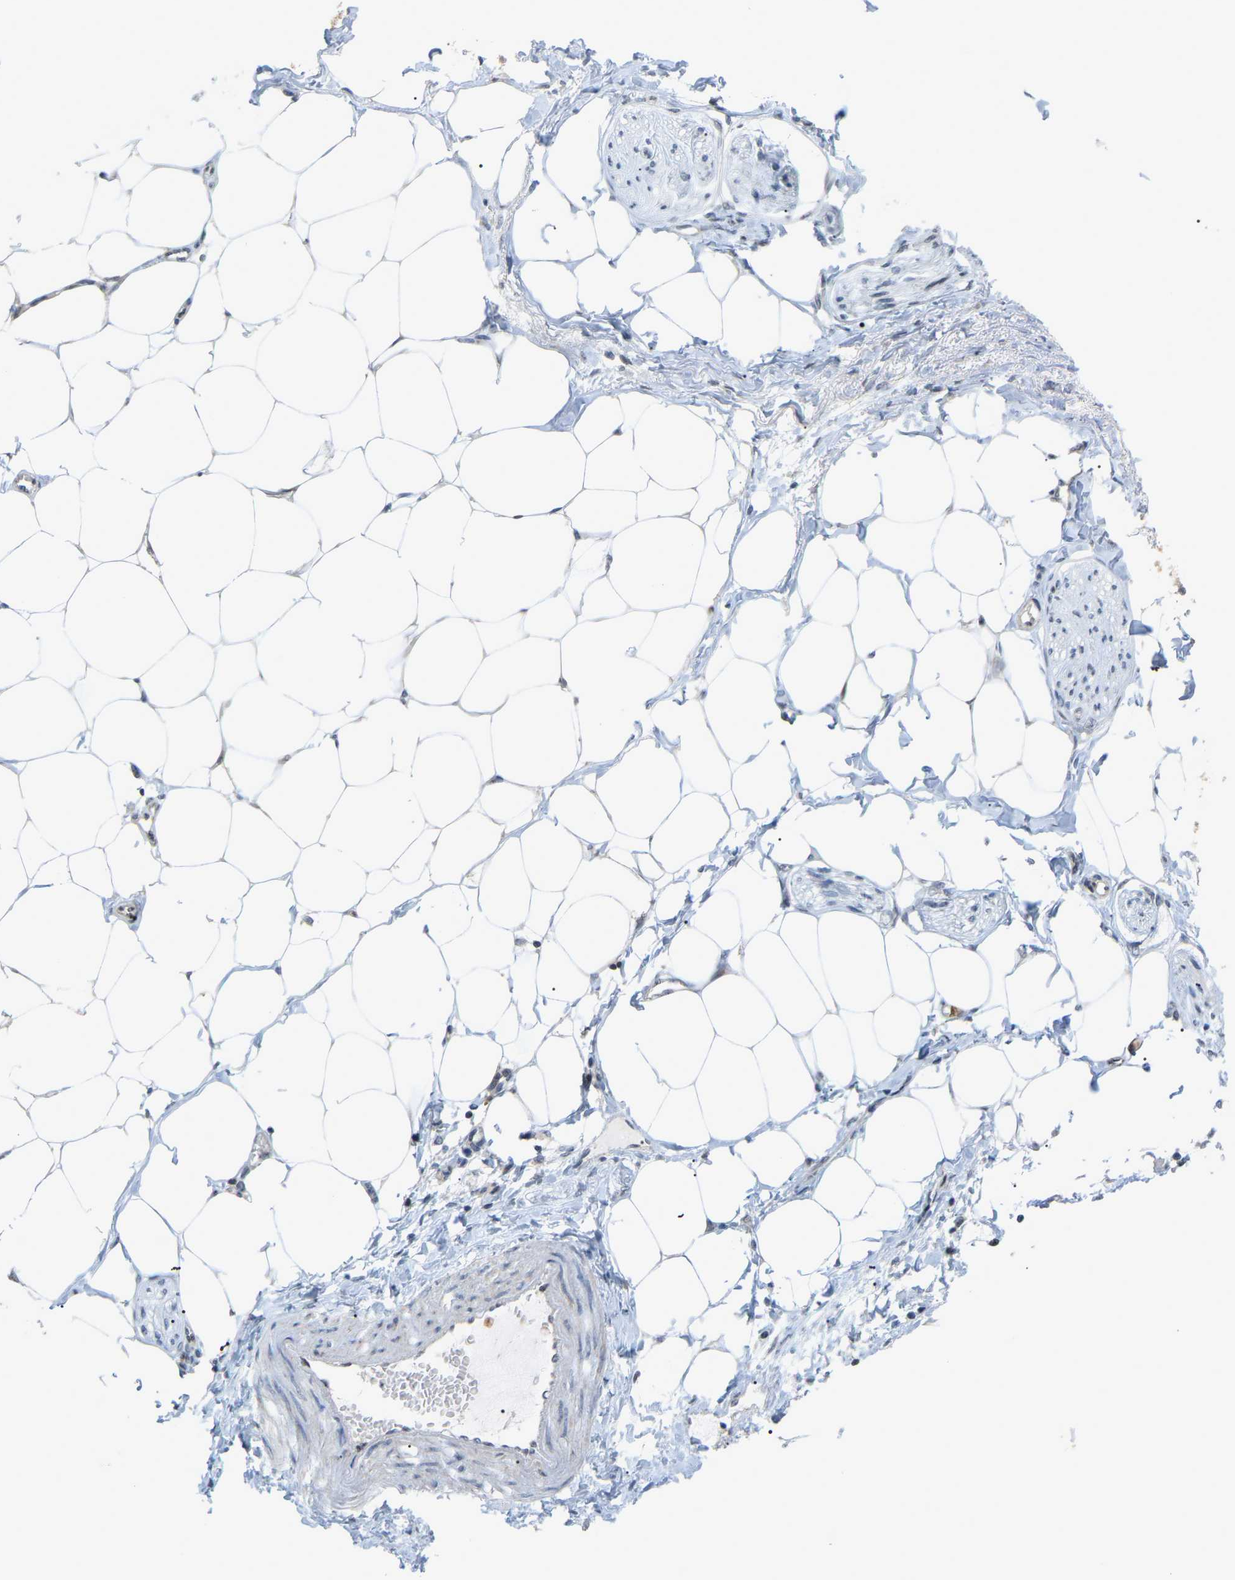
{"staining": {"intensity": "weak", "quantity": "25%-75%", "location": "cytoplasmic/membranous"}, "tissue": "adipose tissue", "cell_type": "Adipocytes", "image_type": "normal", "snomed": [{"axis": "morphology", "description": "Normal tissue, NOS"}, {"axis": "morphology", "description": "Adenocarcinoma, NOS"}, {"axis": "topography", "description": "Colon"}, {"axis": "topography", "description": "Peripheral nerve tissue"}], "caption": "A low amount of weak cytoplasmic/membranous expression is seen in about 25%-75% of adipocytes in benign adipose tissue. The staining is performed using DAB (3,3'-diaminobenzidine) brown chromogen to label protein expression. The nuclei are counter-stained blue using hematoxylin.", "gene": "CROT", "patient": {"sex": "male", "age": 14}}